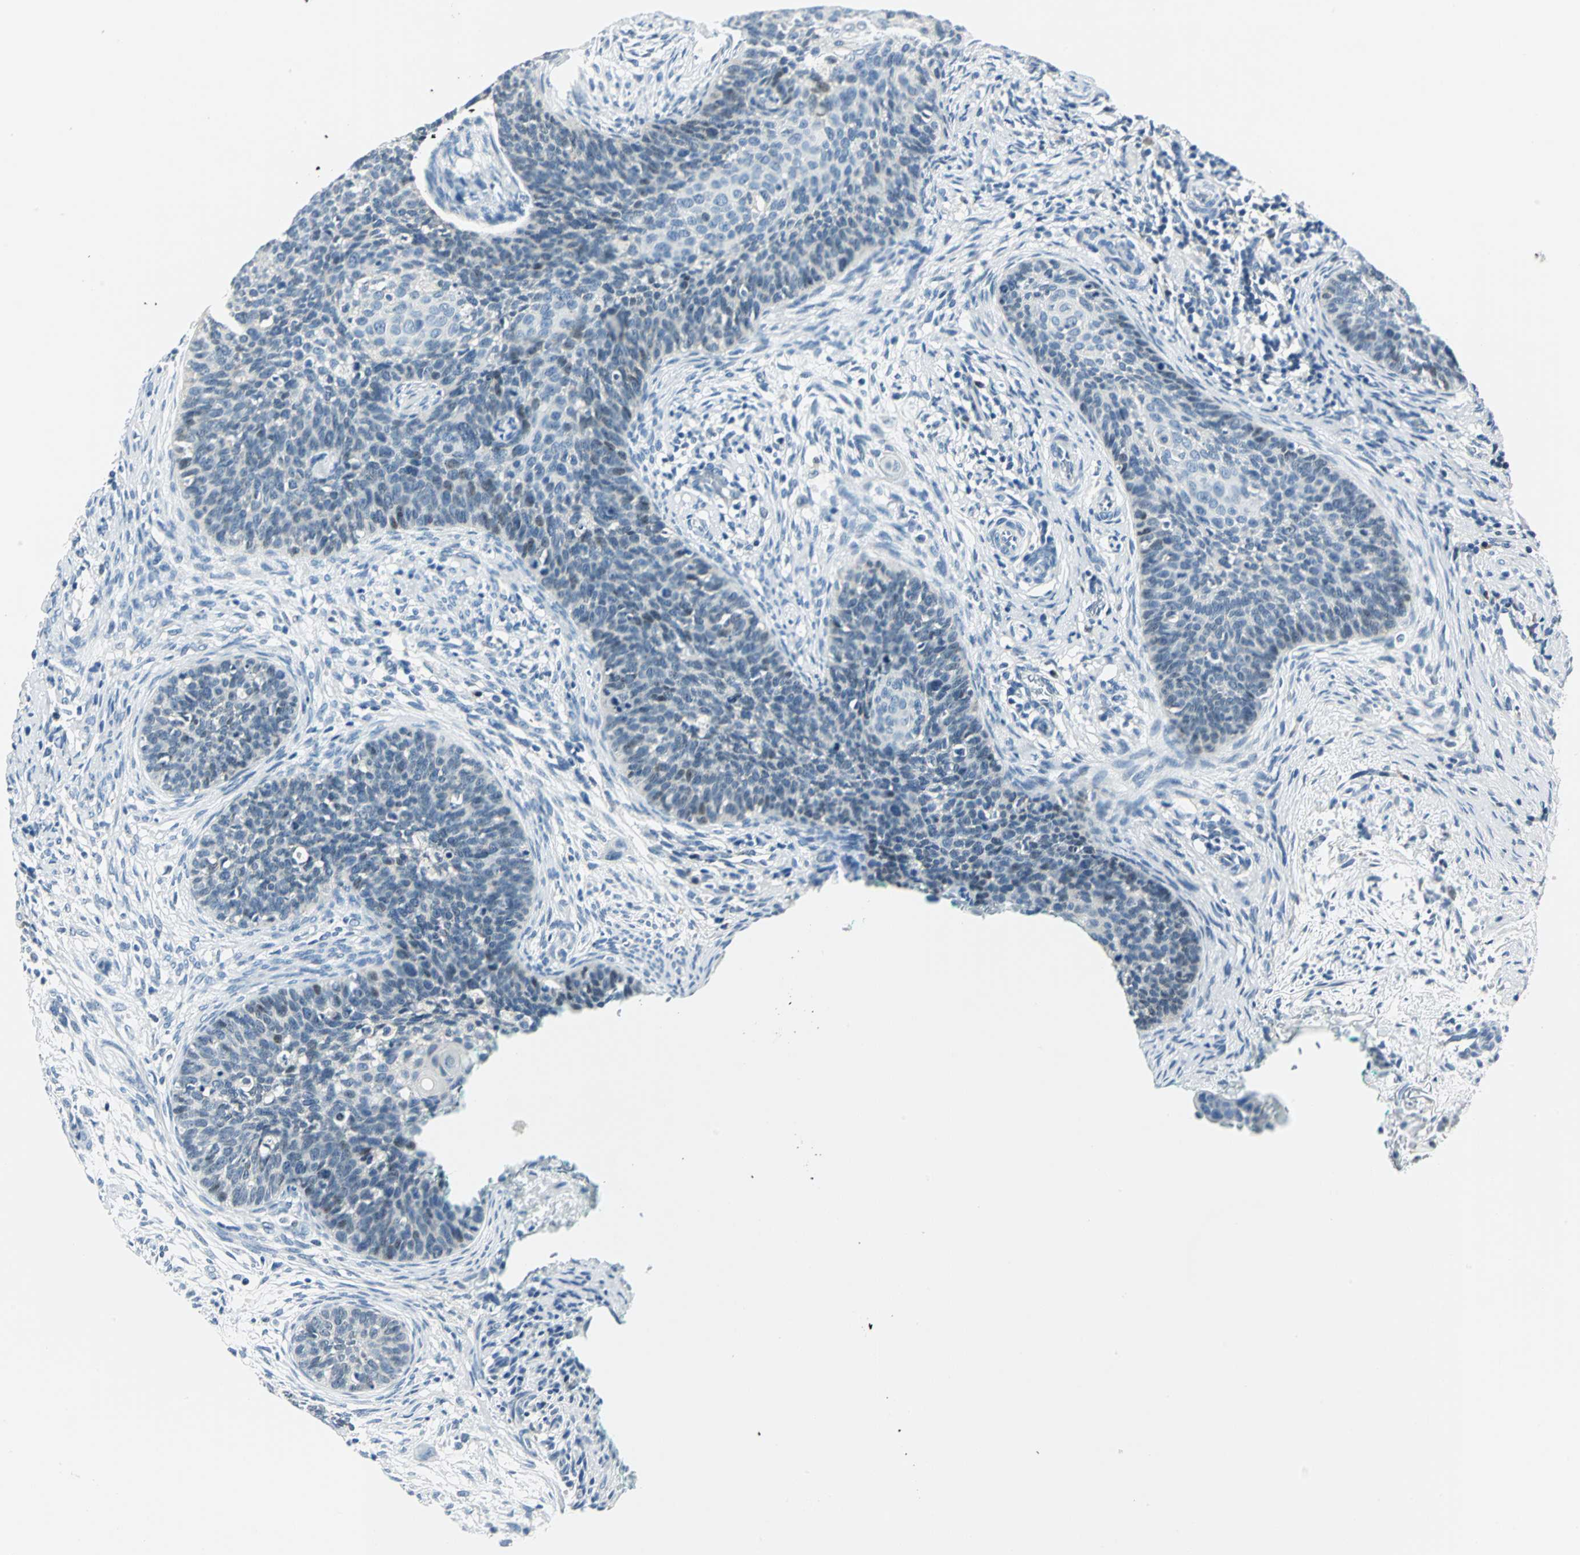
{"staining": {"intensity": "negative", "quantity": "none", "location": "none"}, "tissue": "cervical cancer", "cell_type": "Tumor cells", "image_type": "cancer", "snomed": [{"axis": "morphology", "description": "Squamous cell carcinoma, NOS"}, {"axis": "topography", "description": "Cervix"}], "caption": "DAB (3,3'-diaminobenzidine) immunohistochemical staining of squamous cell carcinoma (cervical) reveals no significant expression in tumor cells.", "gene": "AKR1A1", "patient": {"sex": "female", "age": 33}}